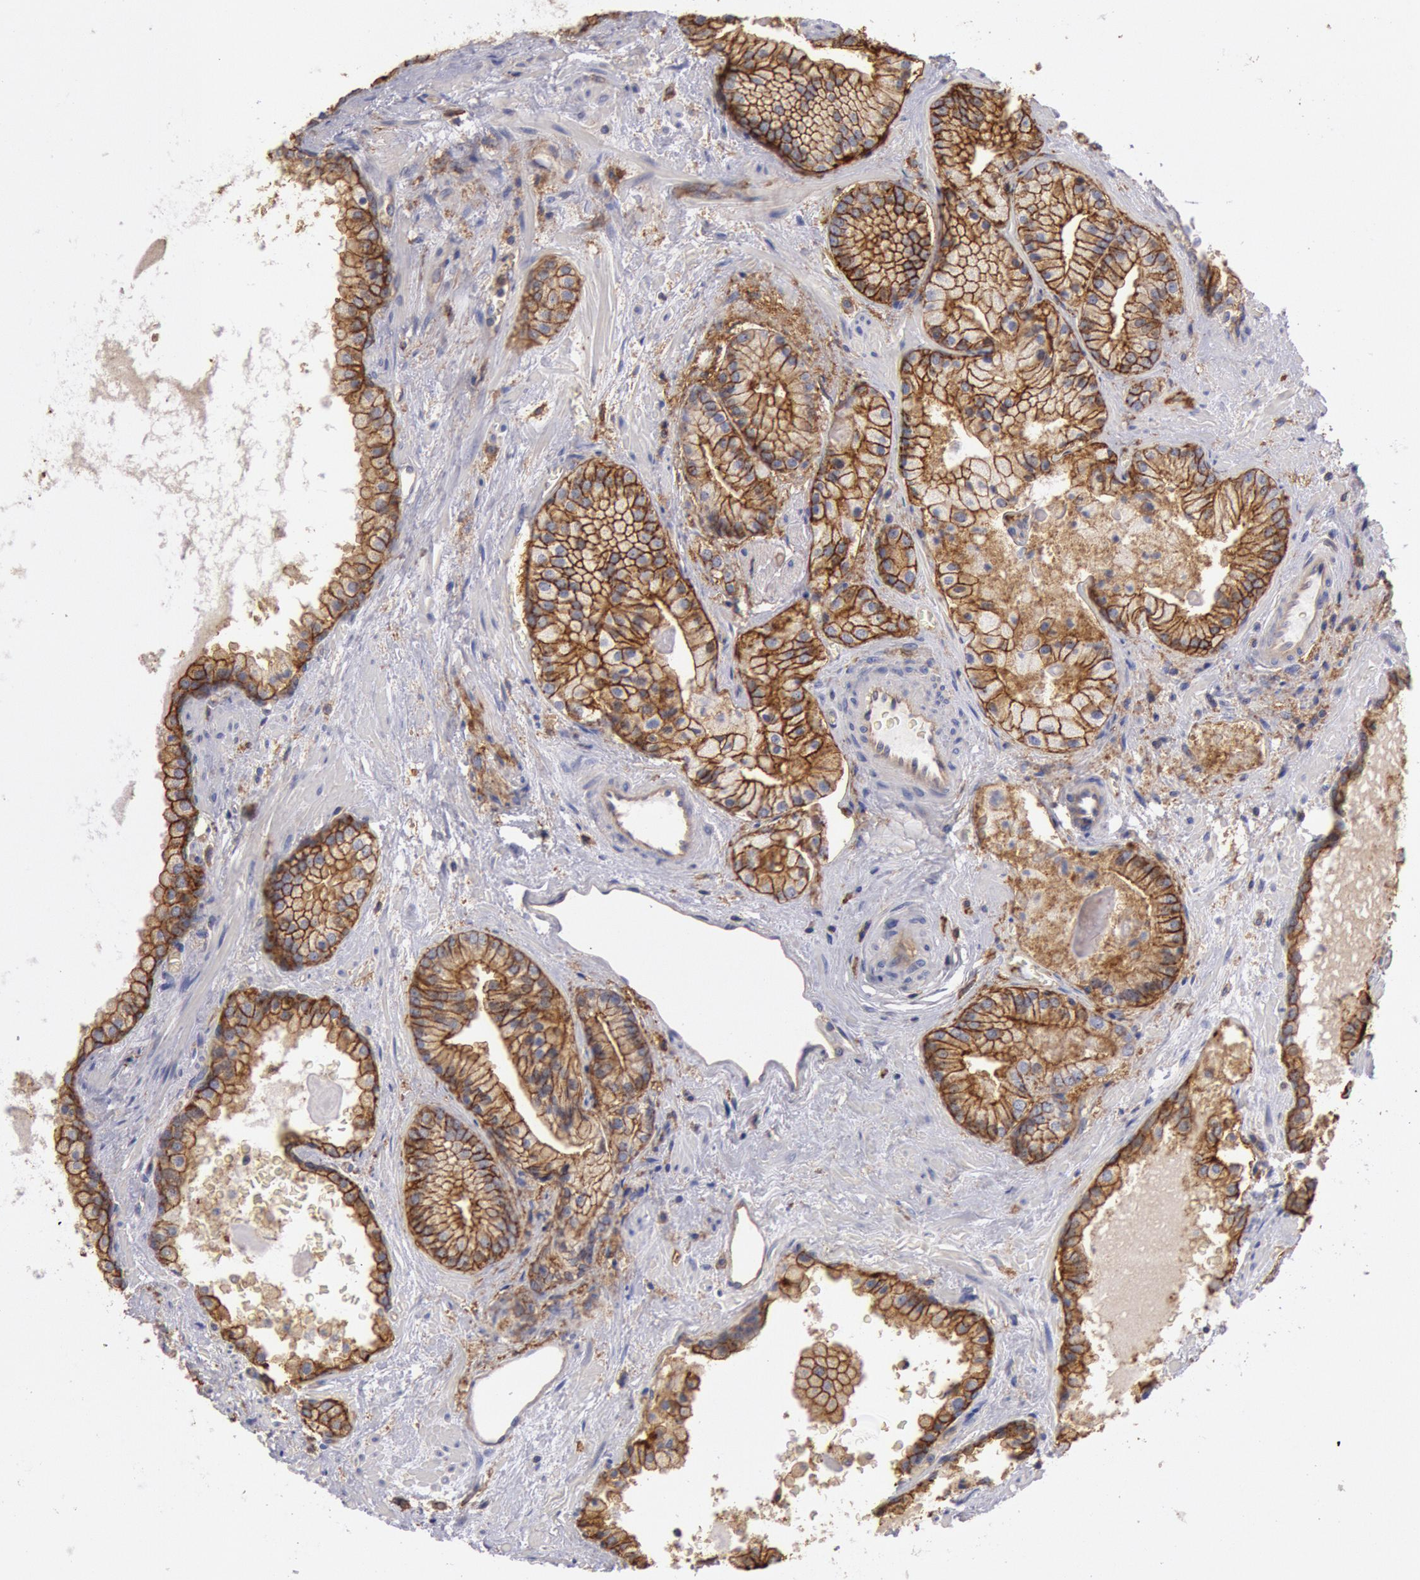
{"staining": {"intensity": "strong", "quantity": ">75%", "location": "cytoplasmic/membranous"}, "tissue": "prostate cancer", "cell_type": "Tumor cells", "image_type": "cancer", "snomed": [{"axis": "morphology", "description": "Adenocarcinoma, Medium grade"}, {"axis": "topography", "description": "Prostate"}], "caption": "Immunohistochemistry (IHC) image of human prostate medium-grade adenocarcinoma stained for a protein (brown), which demonstrates high levels of strong cytoplasmic/membranous positivity in about >75% of tumor cells.", "gene": "SNAP23", "patient": {"sex": "male", "age": 70}}